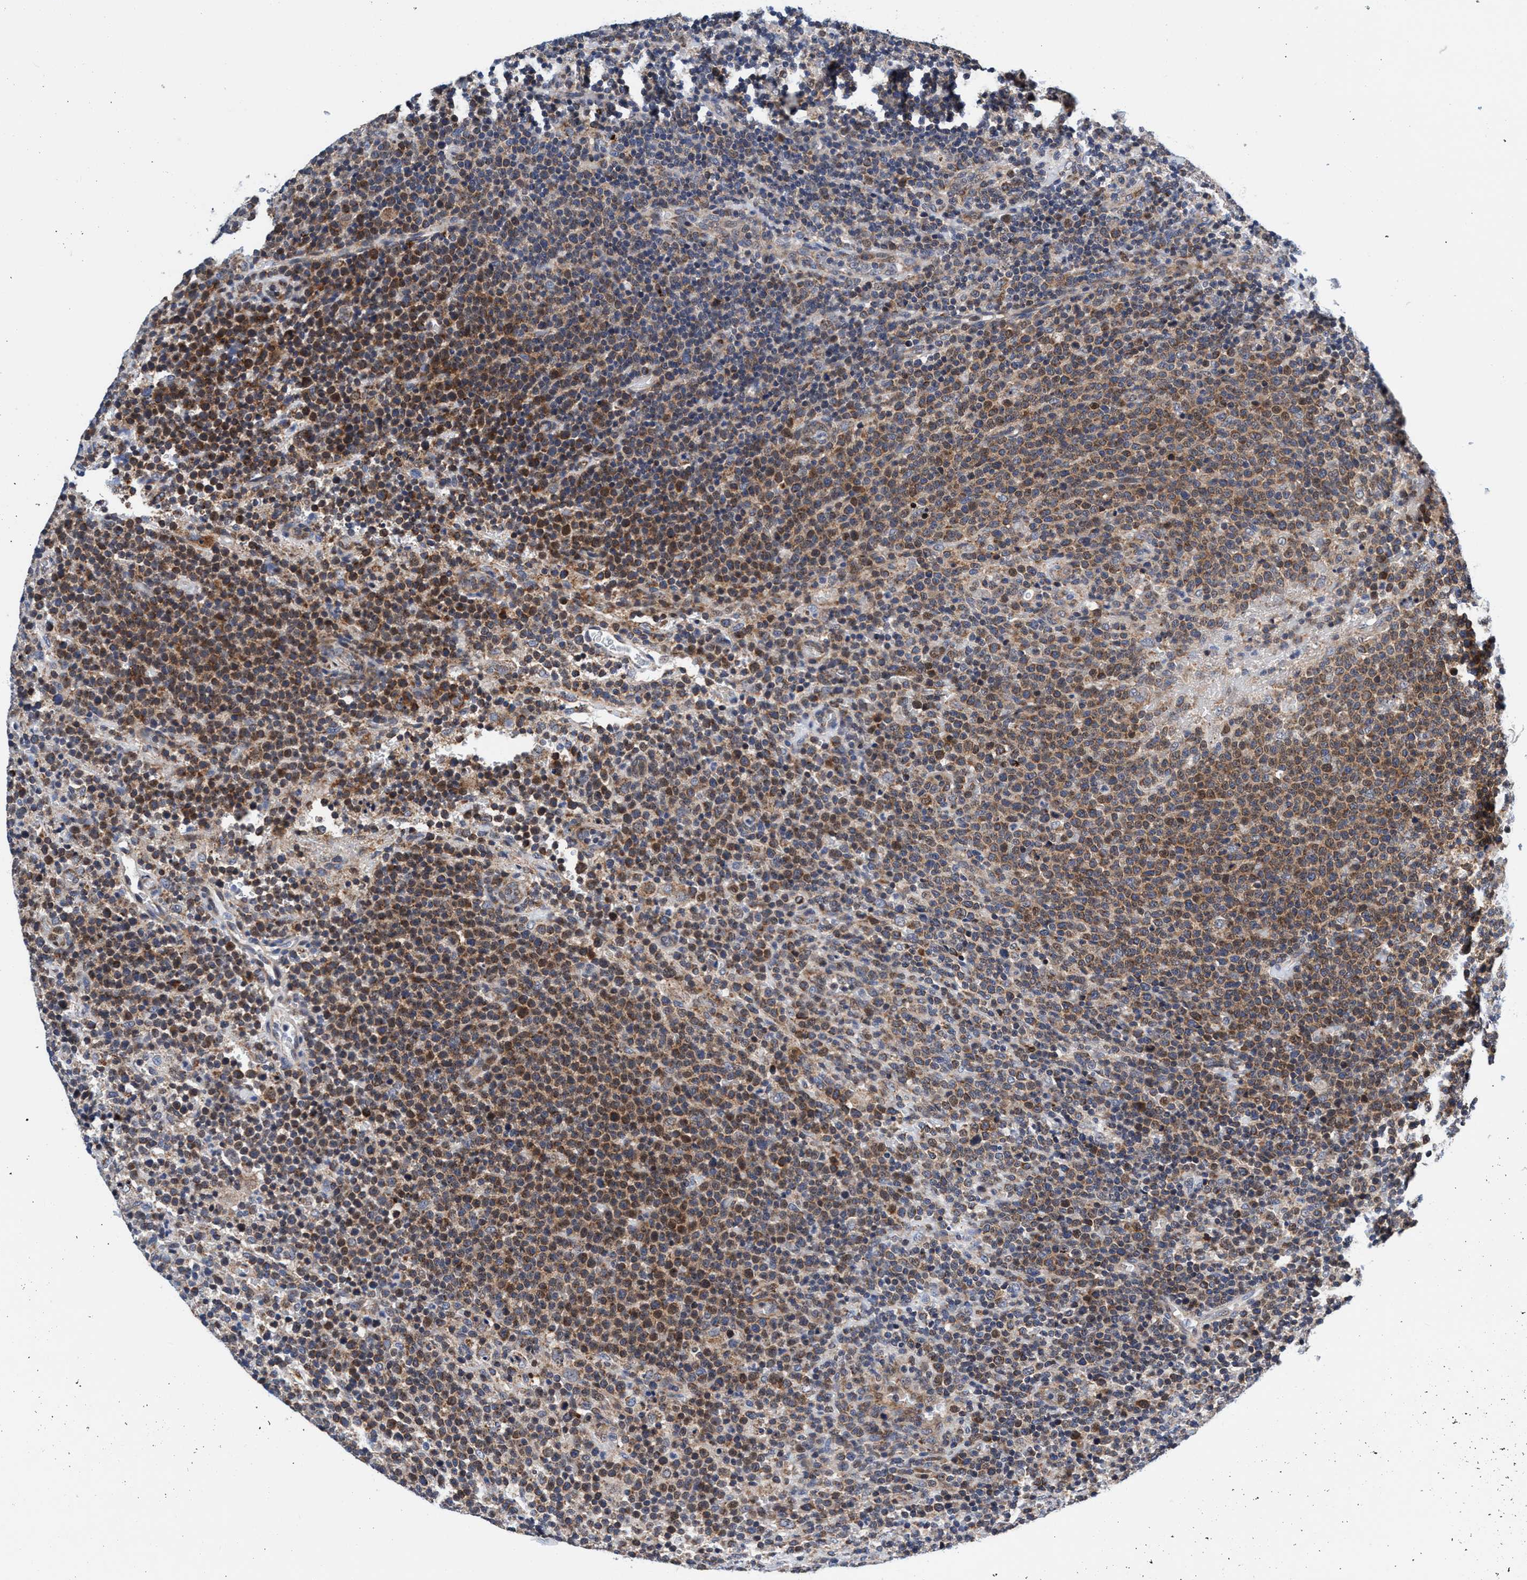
{"staining": {"intensity": "moderate", "quantity": "25%-75%", "location": "cytoplasmic/membranous"}, "tissue": "lymphoma", "cell_type": "Tumor cells", "image_type": "cancer", "snomed": [{"axis": "morphology", "description": "Malignant lymphoma, non-Hodgkin's type, High grade"}, {"axis": "topography", "description": "Lymph node"}], "caption": "IHC (DAB (3,3'-diaminobenzidine)) staining of high-grade malignant lymphoma, non-Hodgkin's type exhibits moderate cytoplasmic/membranous protein expression in approximately 25%-75% of tumor cells.", "gene": "AGAP2", "patient": {"sex": "male", "age": 61}}